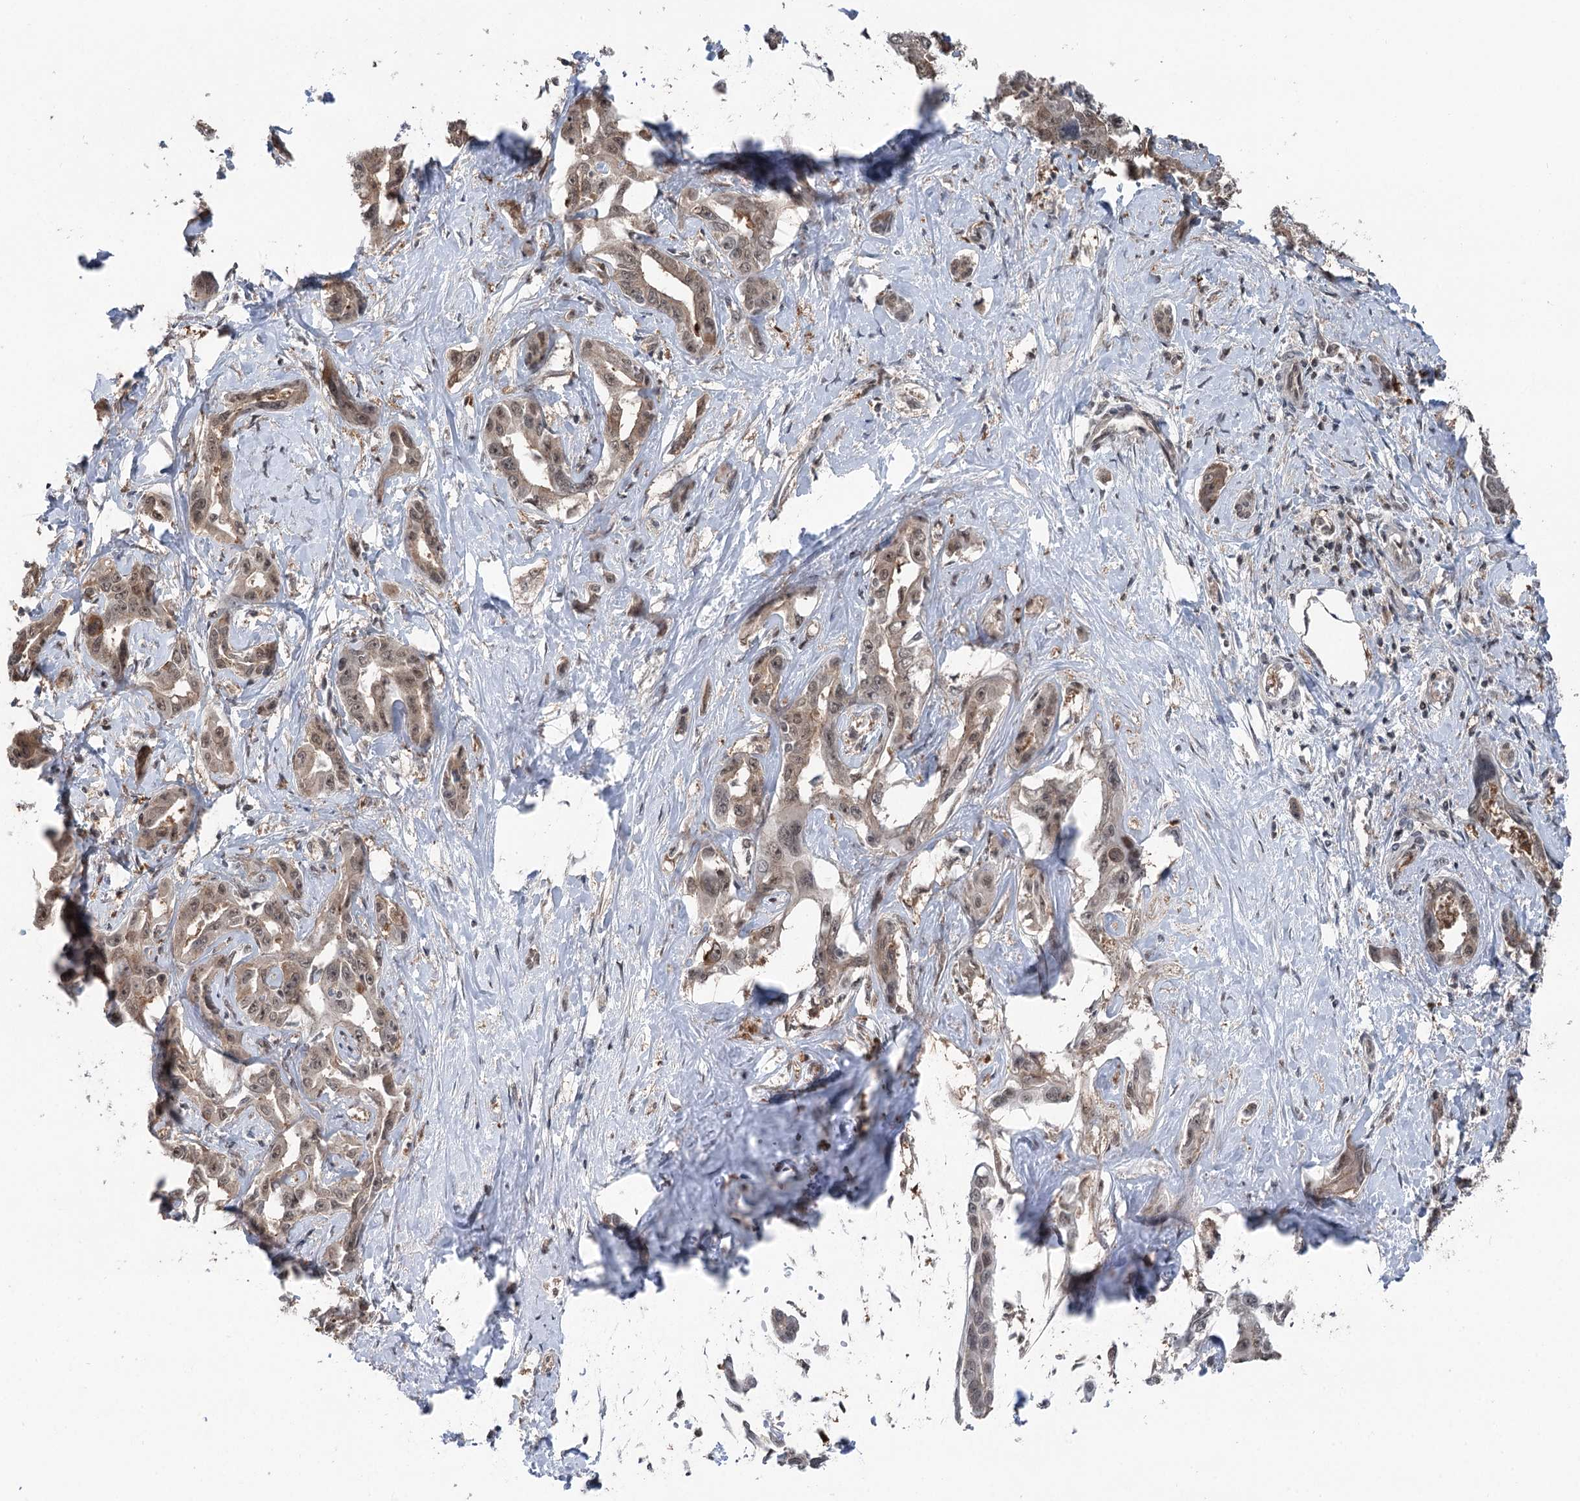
{"staining": {"intensity": "moderate", "quantity": ">75%", "location": "cytoplasmic/membranous,nuclear"}, "tissue": "liver cancer", "cell_type": "Tumor cells", "image_type": "cancer", "snomed": [{"axis": "morphology", "description": "Cholangiocarcinoma"}, {"axis": "topography", "description": "Liver"}], "caption": "This is an image of immunohistochemistry (IHC) staining of liver cholangiocarcinoma, which shows moderate positivity in the cytoplasmic/membranous and nuclear of tumor cells.", "gene": "CCSER2", "patient": {"sex": "male", "age": 59}}